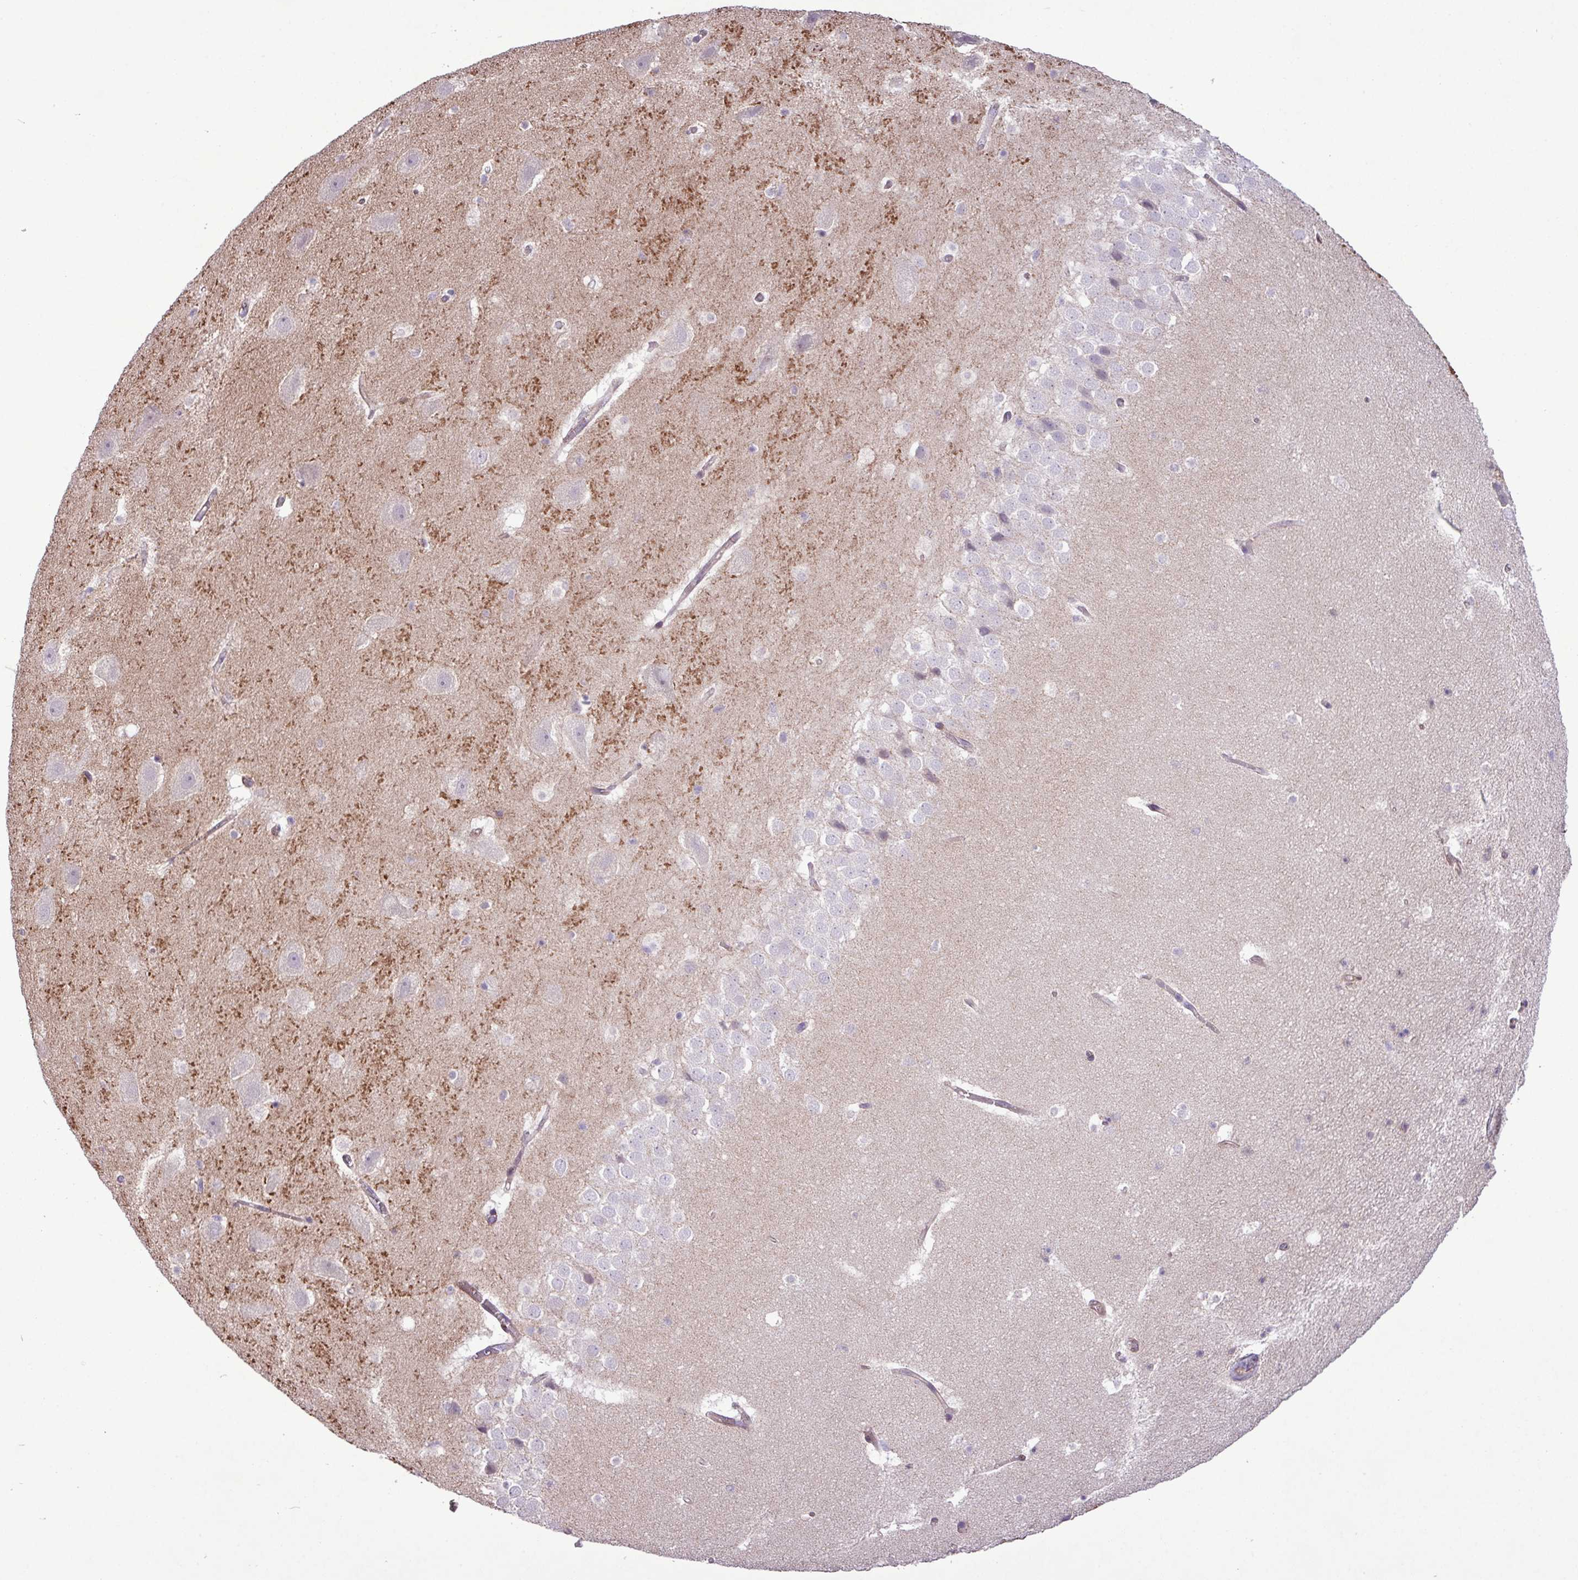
{"staining": {"intensity": "weak", "quantity": "<25%", "location": "cytoplasmic/membranous"}, "tissue": "hippocampus", "cell_type": "Glial cells", "image_type": "normal", "snomed": [{"axis": "morphology", "description": "Normal tissue, NOS"}, {"axis": "topography", "description": "Hippocampus"}], "caption": "Immunohistochemistry of normal human hippocampus shows no expression in glial cells.", "gene": "CD248", "patient": {"sex": "male", "age": 37}}